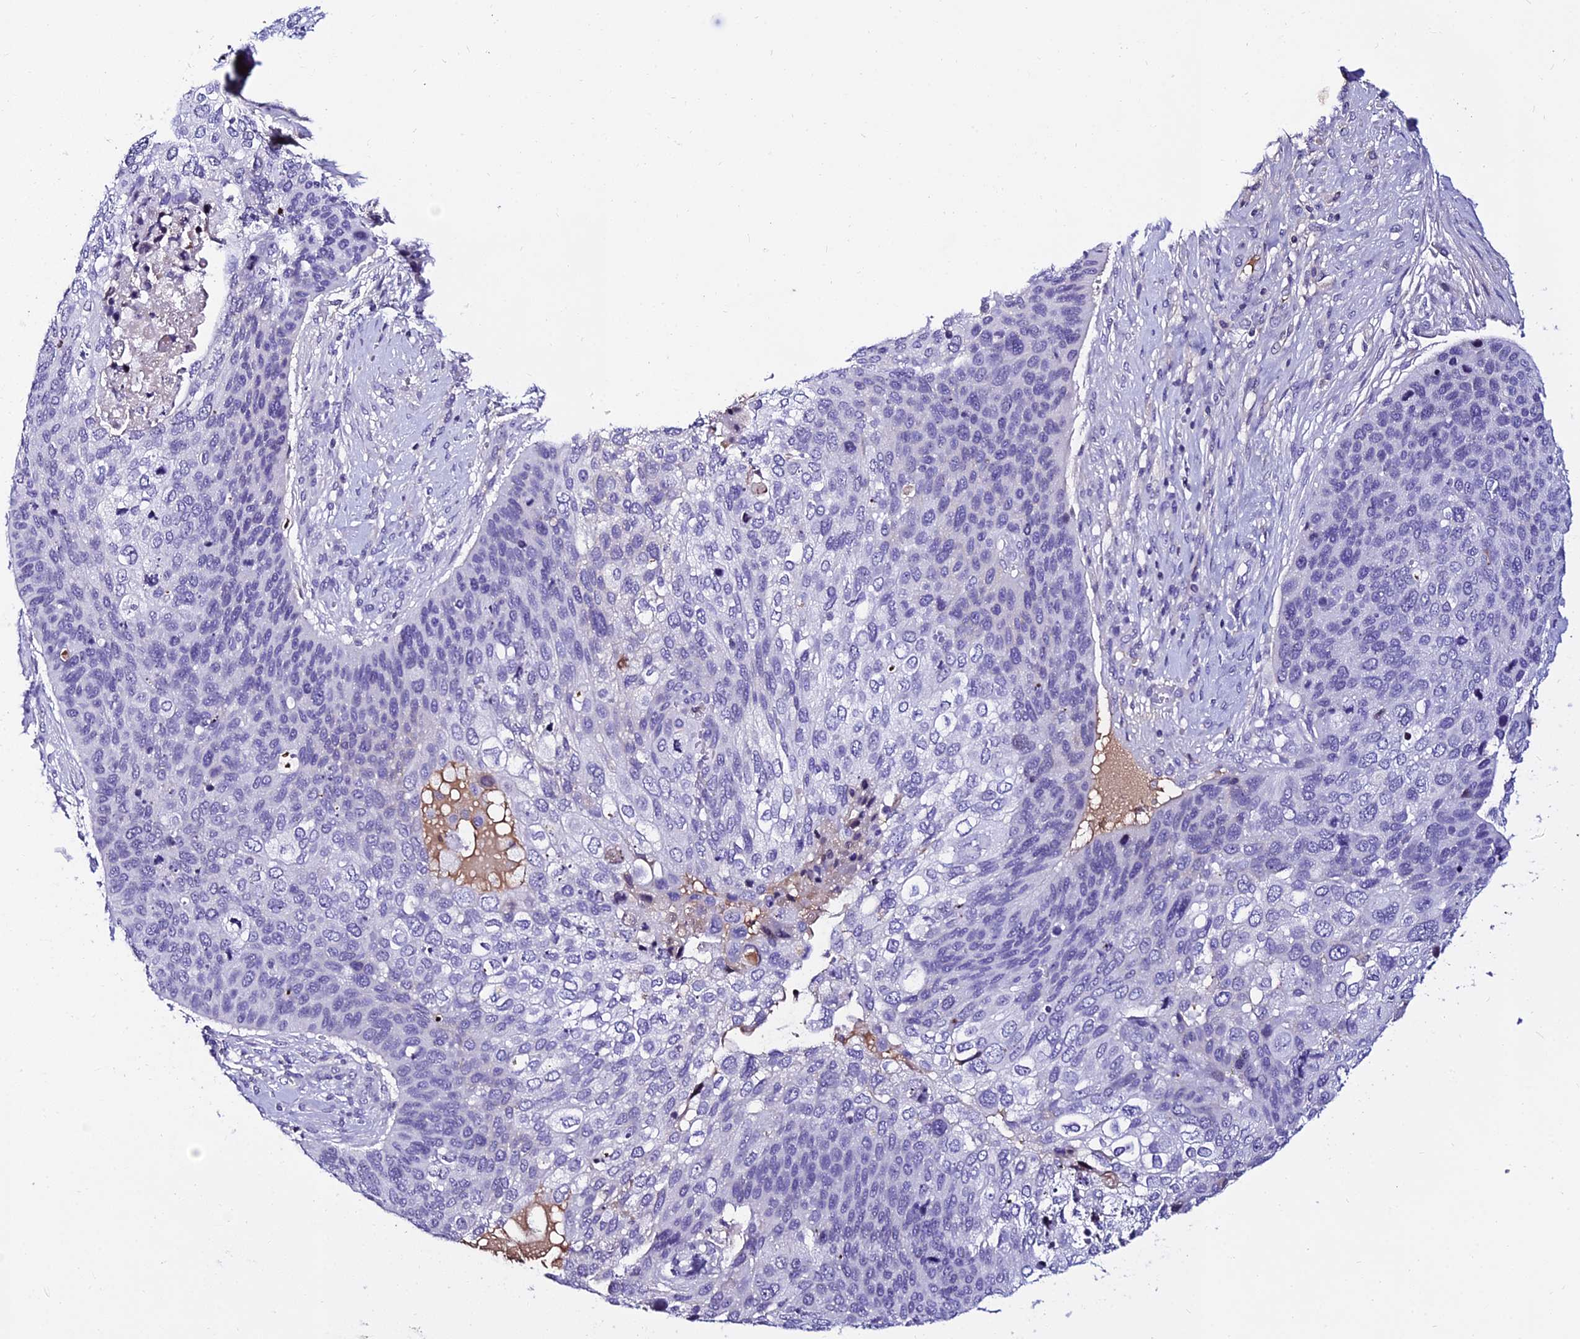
{"staining": {"intensity": "negative", "quantity": "none", "location": "none"}, "tissue": "skin cancer", "cell_type": "Tumor cells", "image_type": "cancer", "snomed": [{"axis": "morphology", "description": "Basal cell carcinoma"}, {"axis": "topography", "description": "Skin"}], "caption": "Tumor cells are negative for brown protein staining in skin cancer.", "gene": "DEFB132", "patient": {"sex": "female", "age": 74}}